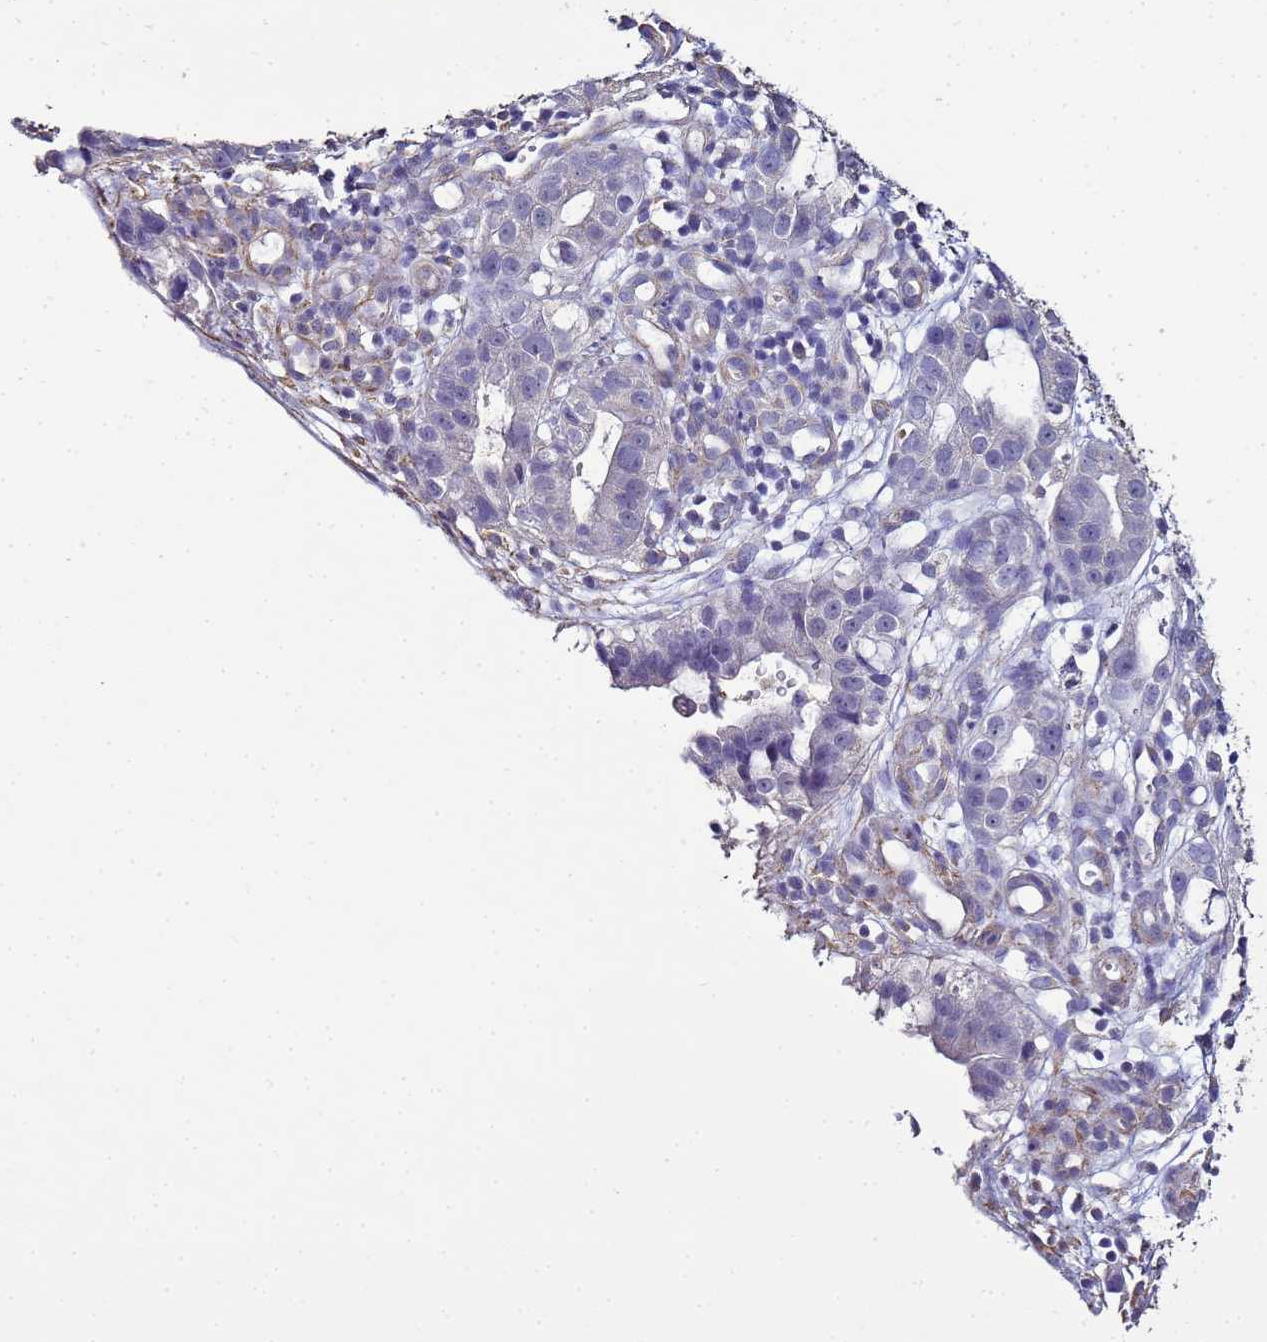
{"staining": {"intensity": "negative", "quantity": "none", "location": "none"}, "tissue": "stomach cancer", "cell_type": "Tumor cells", "image_type": "cancer", "snomed": [{"axis": "morphology", "description": "Adenocarcinoma, NOS"}, {"axis": "topography", "description": "Stomach"}], "caption": "DAB (3,3'-diaminobenzidine) immunohistochemical staining of stomach cancer demonstrates no significant staining in tumor cells.", "gene": "ENOPH1", "patient": {"sex": "male", "age": 55}}